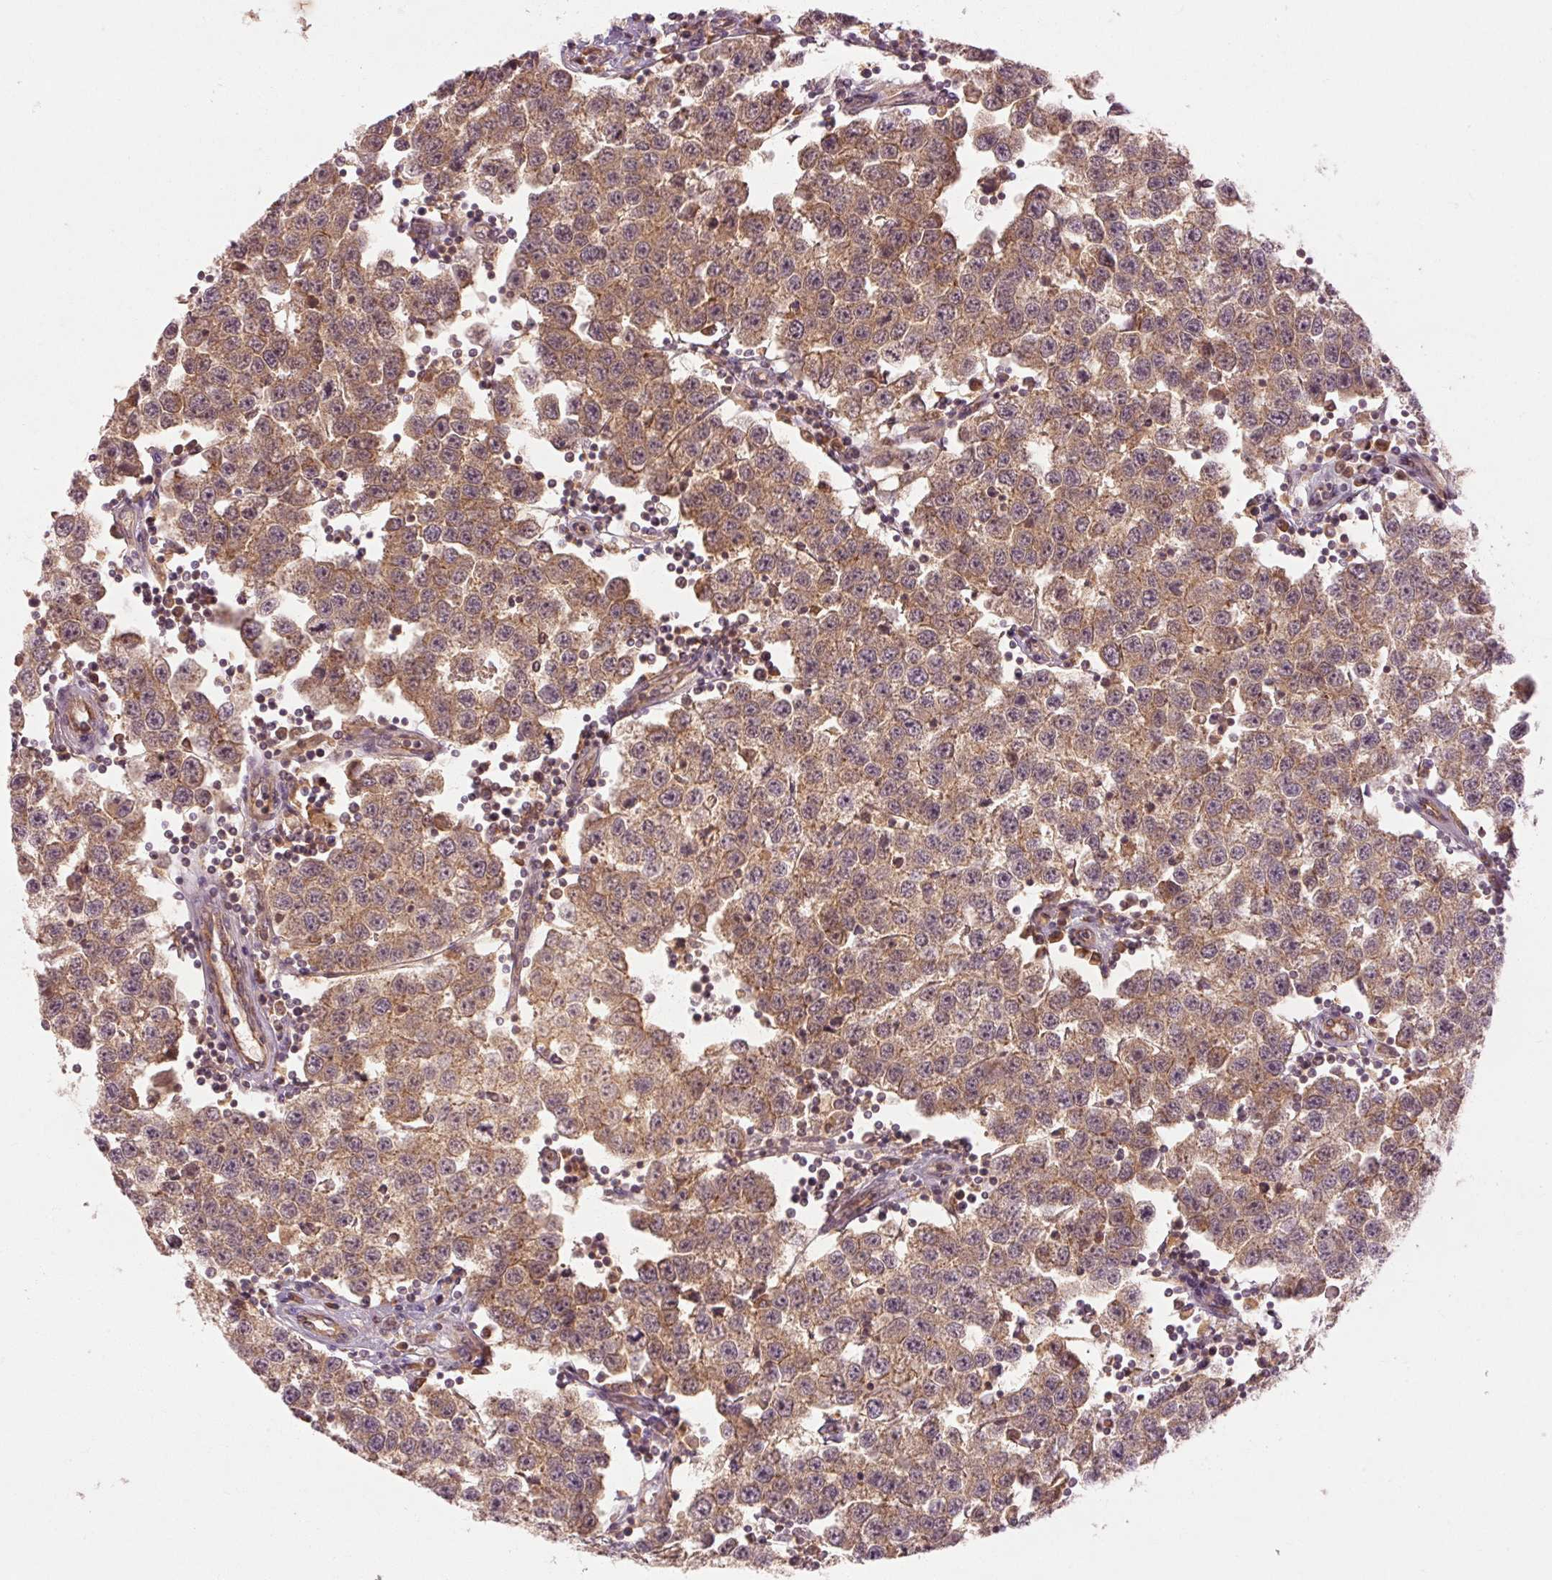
{"staining": {"intensity": "weak", "quantity": ">75%", "location": "cytoplasmic/membranous"}, "tissue": "testis cancer", "cell_type": "Tumor cells", "image_type": "cancer", "snomed": [{"axis": "morphology", "description": "Seminoma, NOS"}, {"axis": "topography", "description": "Testis"}], "caption": "Immunohistochemical staining of human testis seminoma displays low levels of weak cytoplasmic/membranous protein staining in about >75% of tumor cells. (DAB IHC, brown staining for protein, blue staining for nuclei).", "gene": "CTNNA1", "patient": {"sex": "male", "age": 34}}